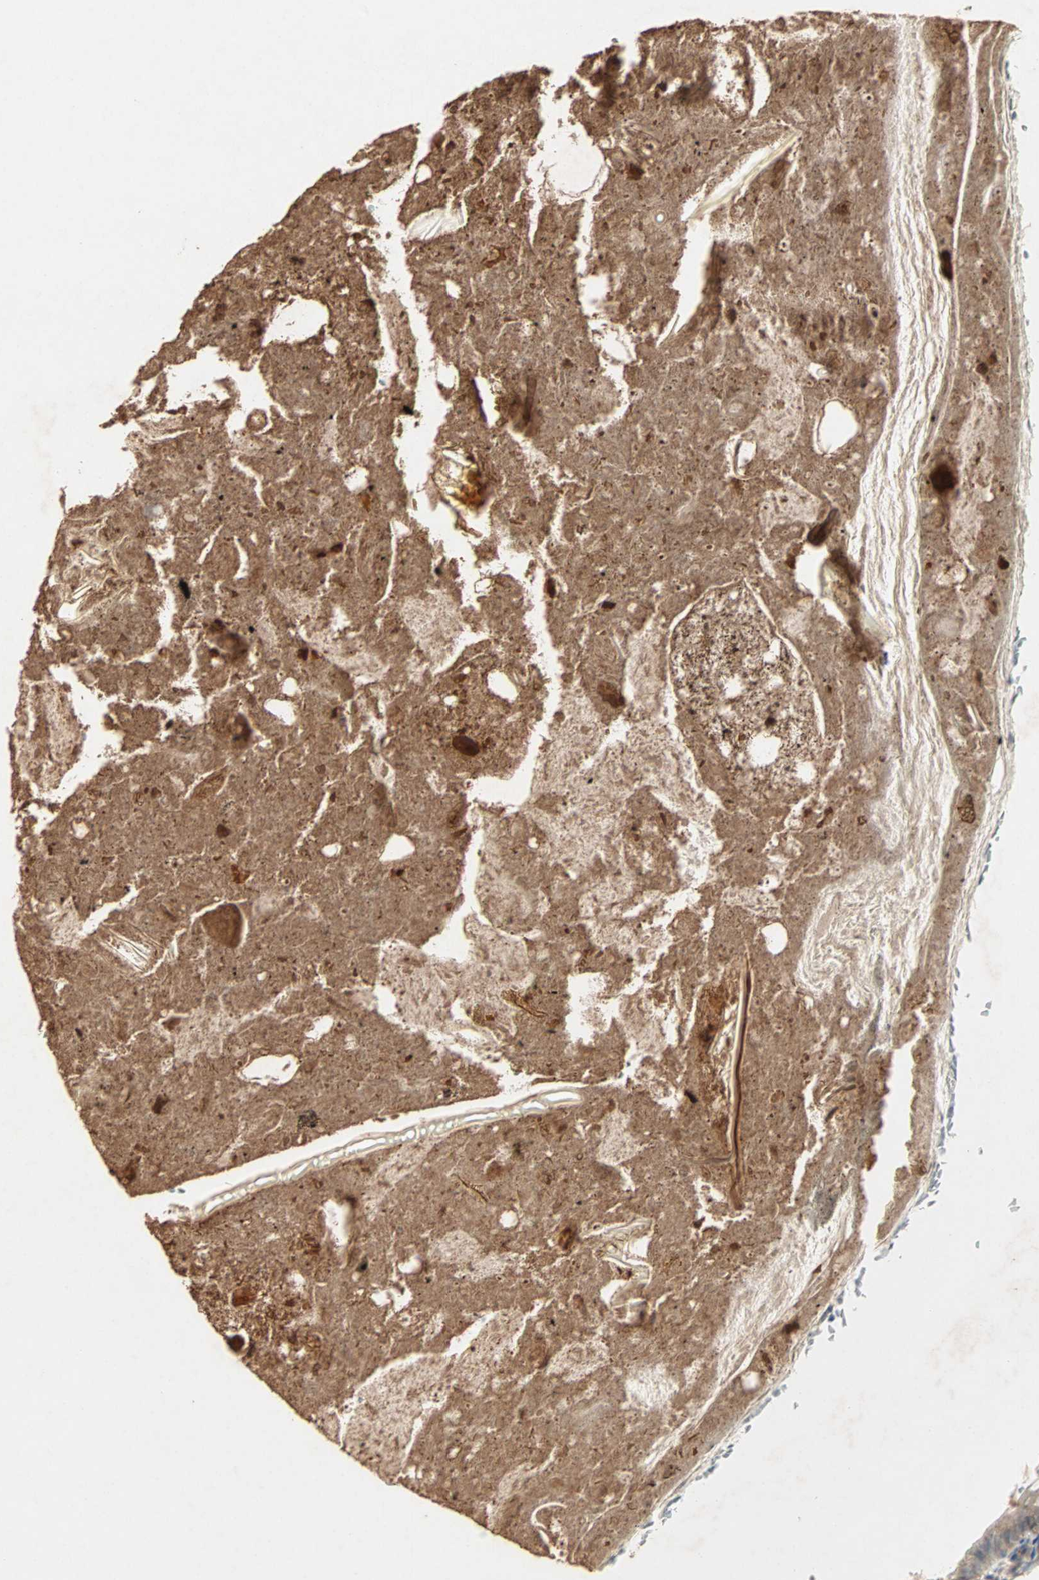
{"staining": {"intensity": "weak", "quantity": ">75%", "location": "cytoplasmic/membranous"}, "tissue": "appendix", "cell_type": "Glandular cells", "image_type": "normal", "snomed": [{"axis": "morphology", "description": "Normal tissue, NOS"}, {"axis": "topography", "description": "Appendix"}], "caption": "High-power microscopy captured an IHC micrograph of unremarkable appendix, revealing weak cytoplasmic/membranous staining in approximately >75% of glandular cells.", "gene": "RTL6", "patient": {"sex": "female", "age": 10}}